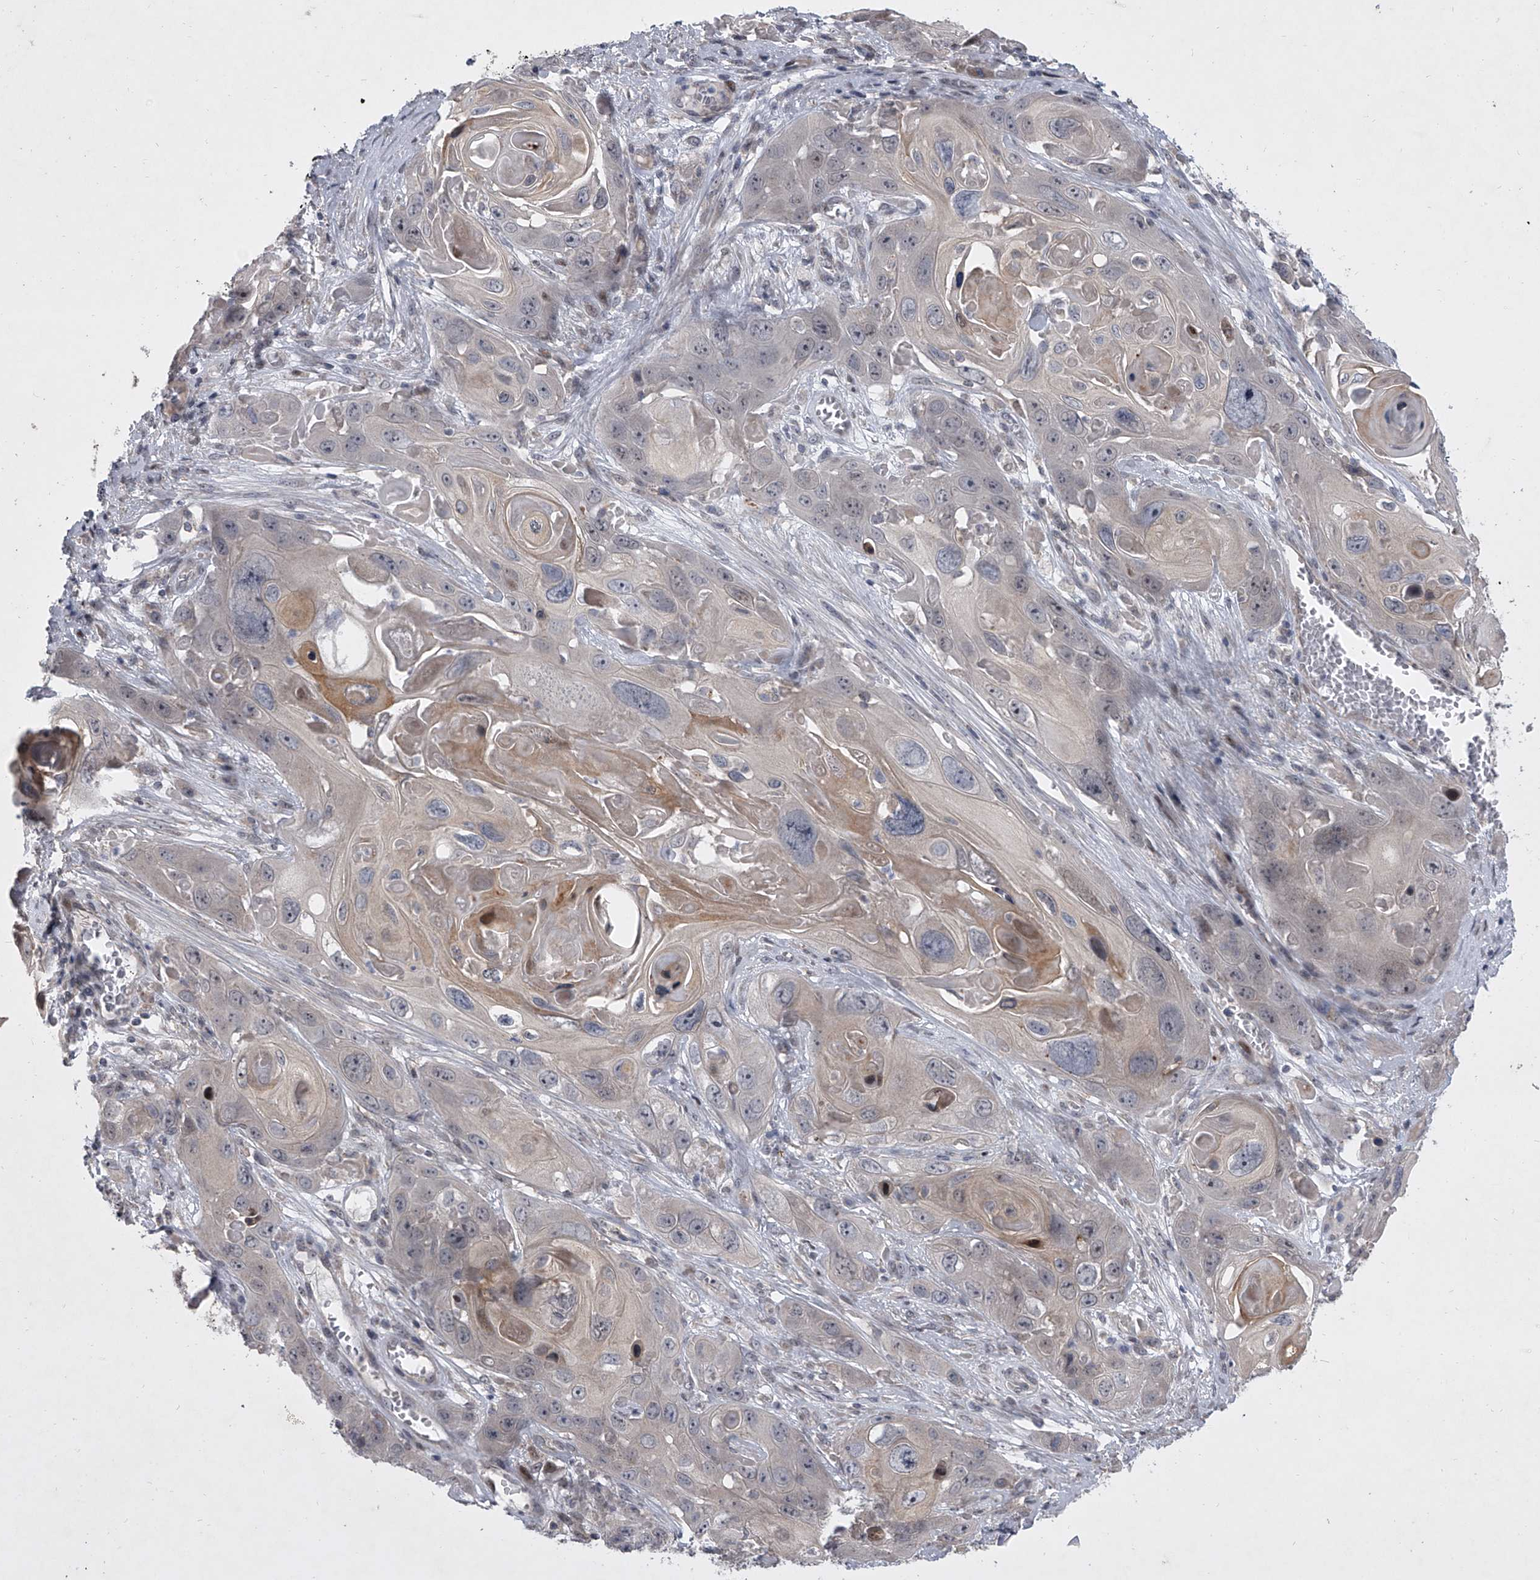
{"staining": {"intensity": "negative", "quantity": "none", "location": "none"}, "tissue": "skin cancer", "cell_type": "Tumor cells", "image_type": "cancer", "snomed": [{"axis": "morphology", "description": "Squamous cell carcinoma, NOS"}, {"axis": "topography", "description": "Skin"}], "caption": "Immunohistochemistry (IHC) image of human skin cancer (squamous cell carcinoma) stained for a protein (brown), which exhibits no expression in tumor cells.", "gene": "HEATR6", "patient": {"sex": "male", "age": 55}}